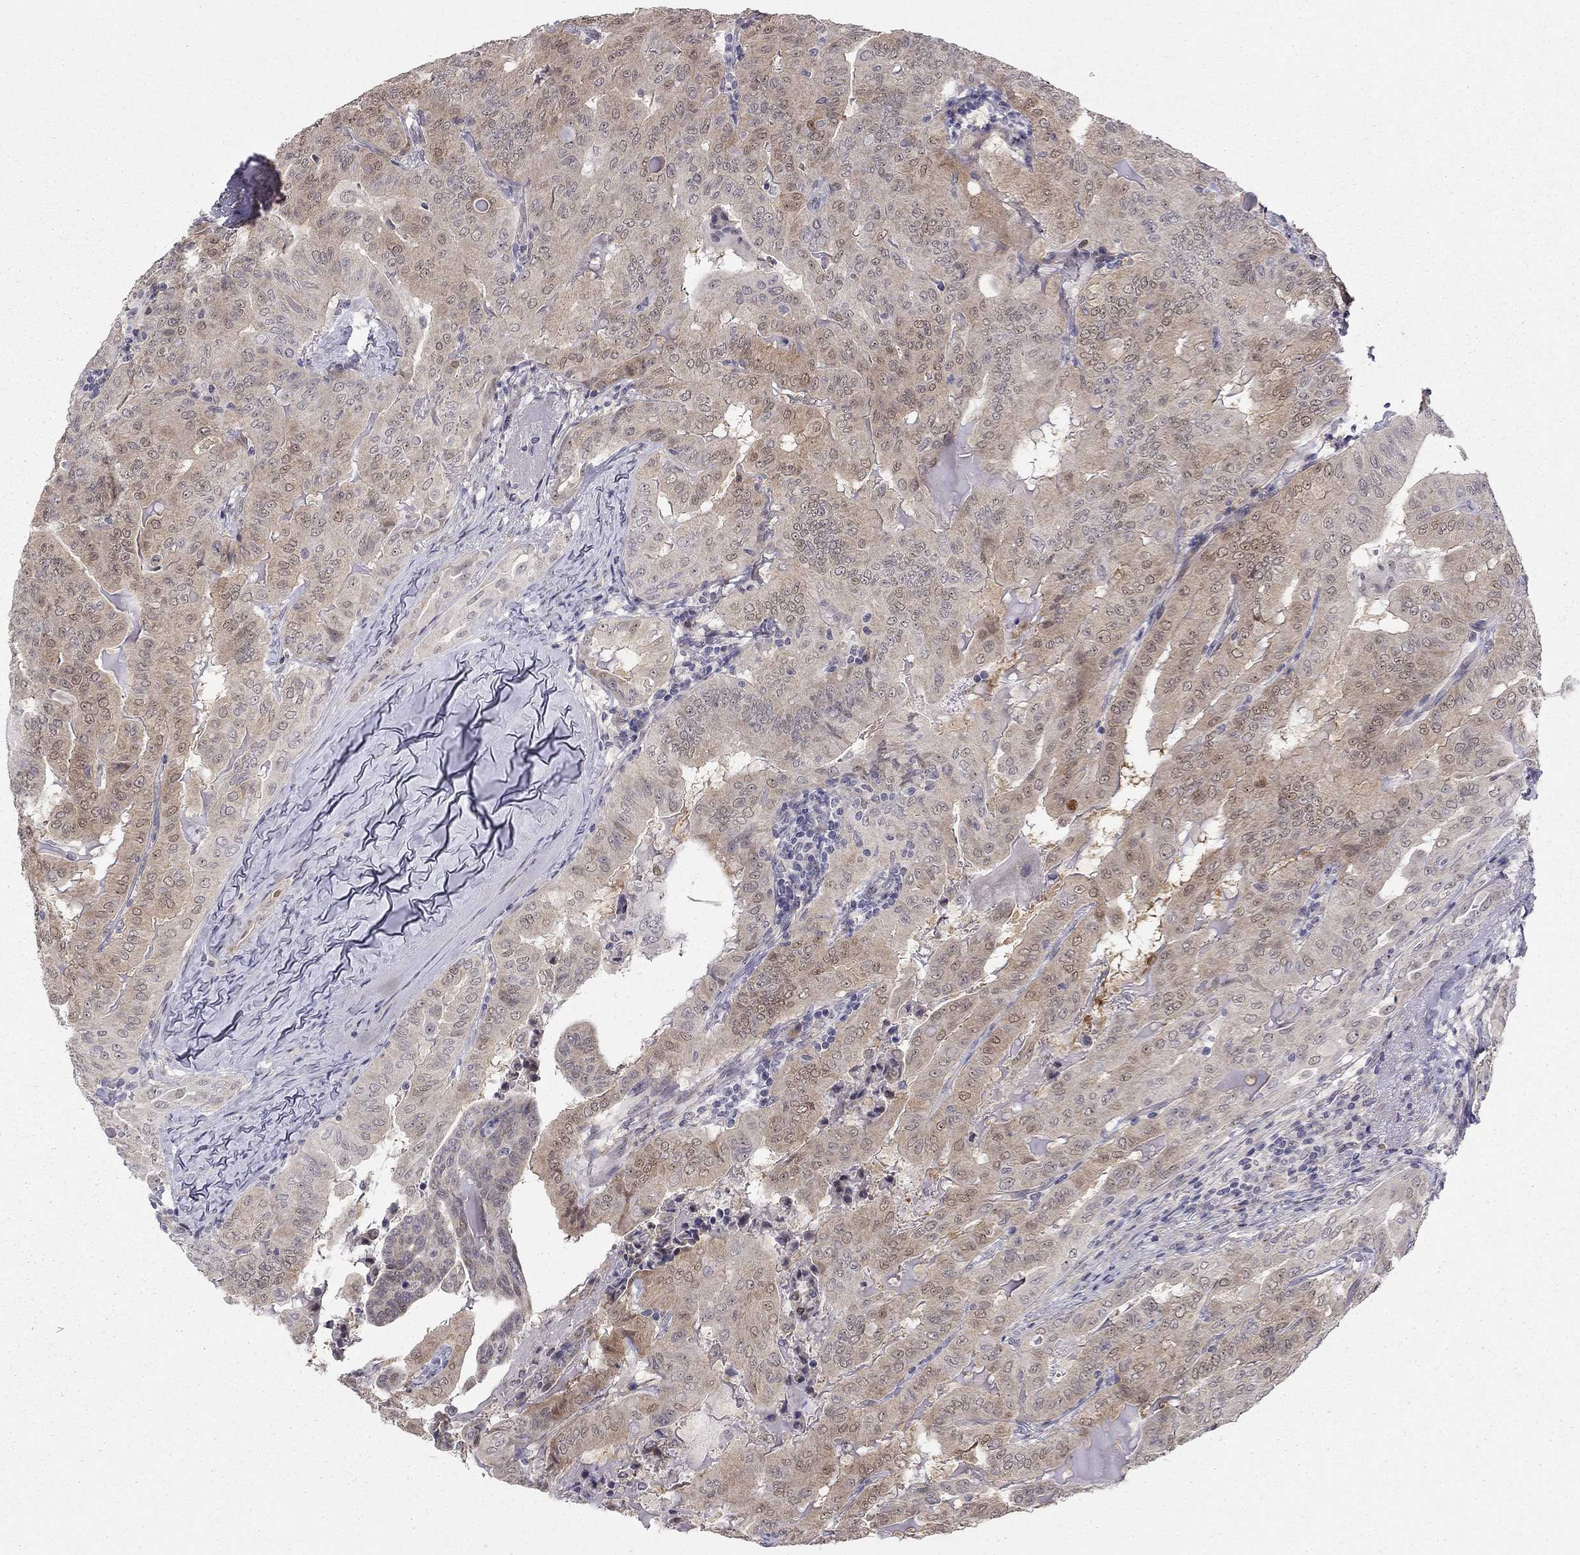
{"staining": {"intensity": "weak", "quantity": "25%-75%", "location": "cytoplasmic/membranous"}, "tissue": "thyroid cancer", "cell_type": "Tumor cells", "image_type": "cancer", "snomed": [{"axis": "morphology", "description": "Papillary adenocarcinoma, NOS"}, {"axis": "topography", "description": "Thyroid gland"}], "caption": "An immunohistochemistry image of tumor tissue is shown. Protein staining in brown labels weak cytoplasmic/membranous positivity in papillary adenocarcinoma (thyroid) within tumor cells.", "gene": "STXBP6", "patient": {"sex": "female", "age": 68}}